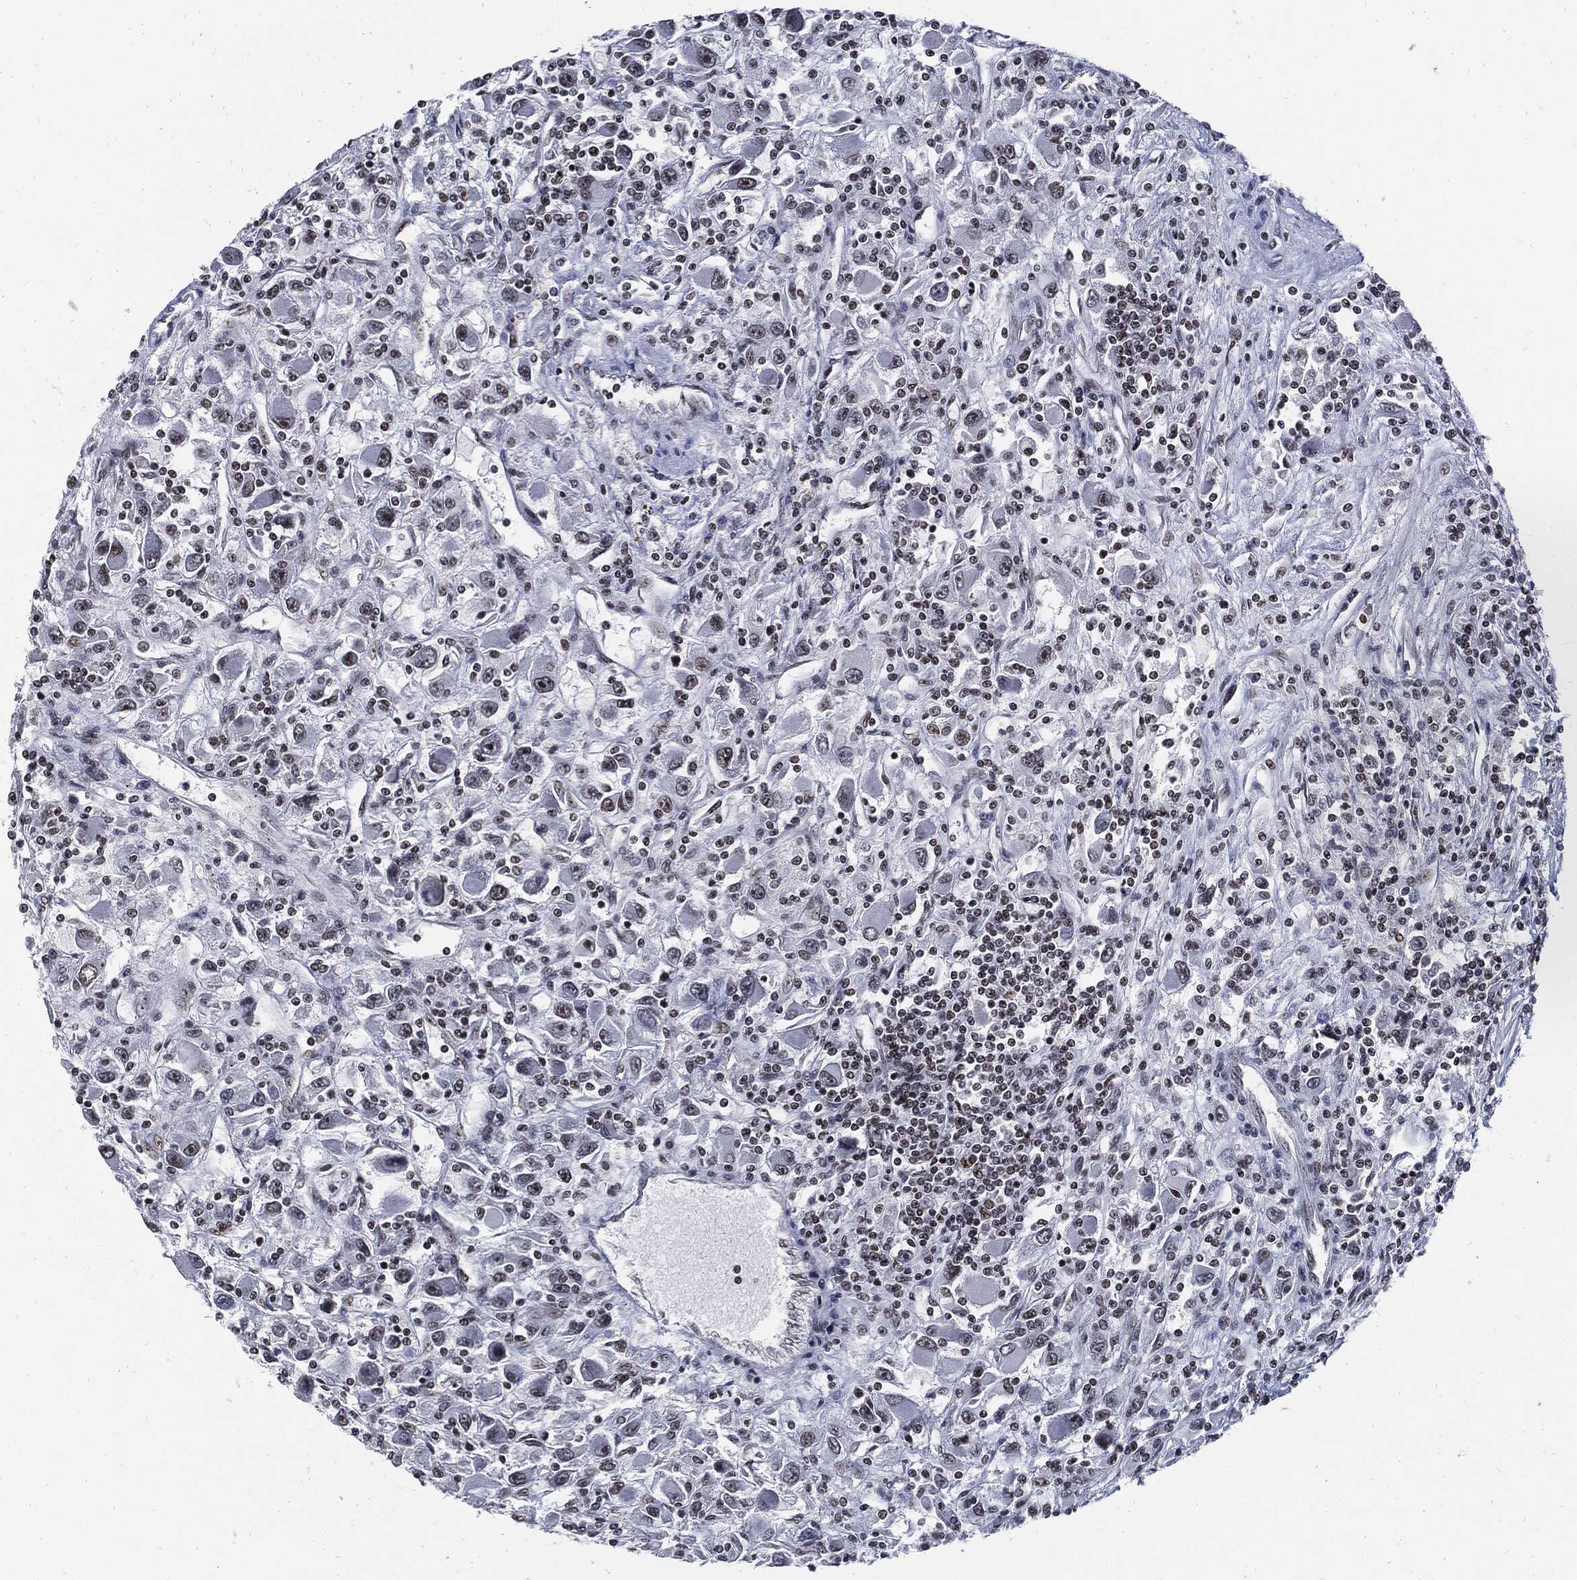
{"staining": {"intensity": "moderate", "quantity": "<25%", "location": "nuclear"}, "tissue": "renal cancer", "cell_type": "Tumor cells", "image_type": "cancer", "snomed": [{"axis": "morphology", "description": "Adenocarcinoma, NOS"}, {"axis": "topography", "description": "Kidney"}], "caption": "Renal adenocarcinoma tissue displays moderate nuclear positivity in approximately <25% of tumor cells The protein is stained brown, and the nuclei are stained in blue (DAB (3,3'-diaminobenzidine) IHC with brightfield microscopy, high magnification).", "gene": "TERF2", "patient": {"sex": "female", "age": 67}}